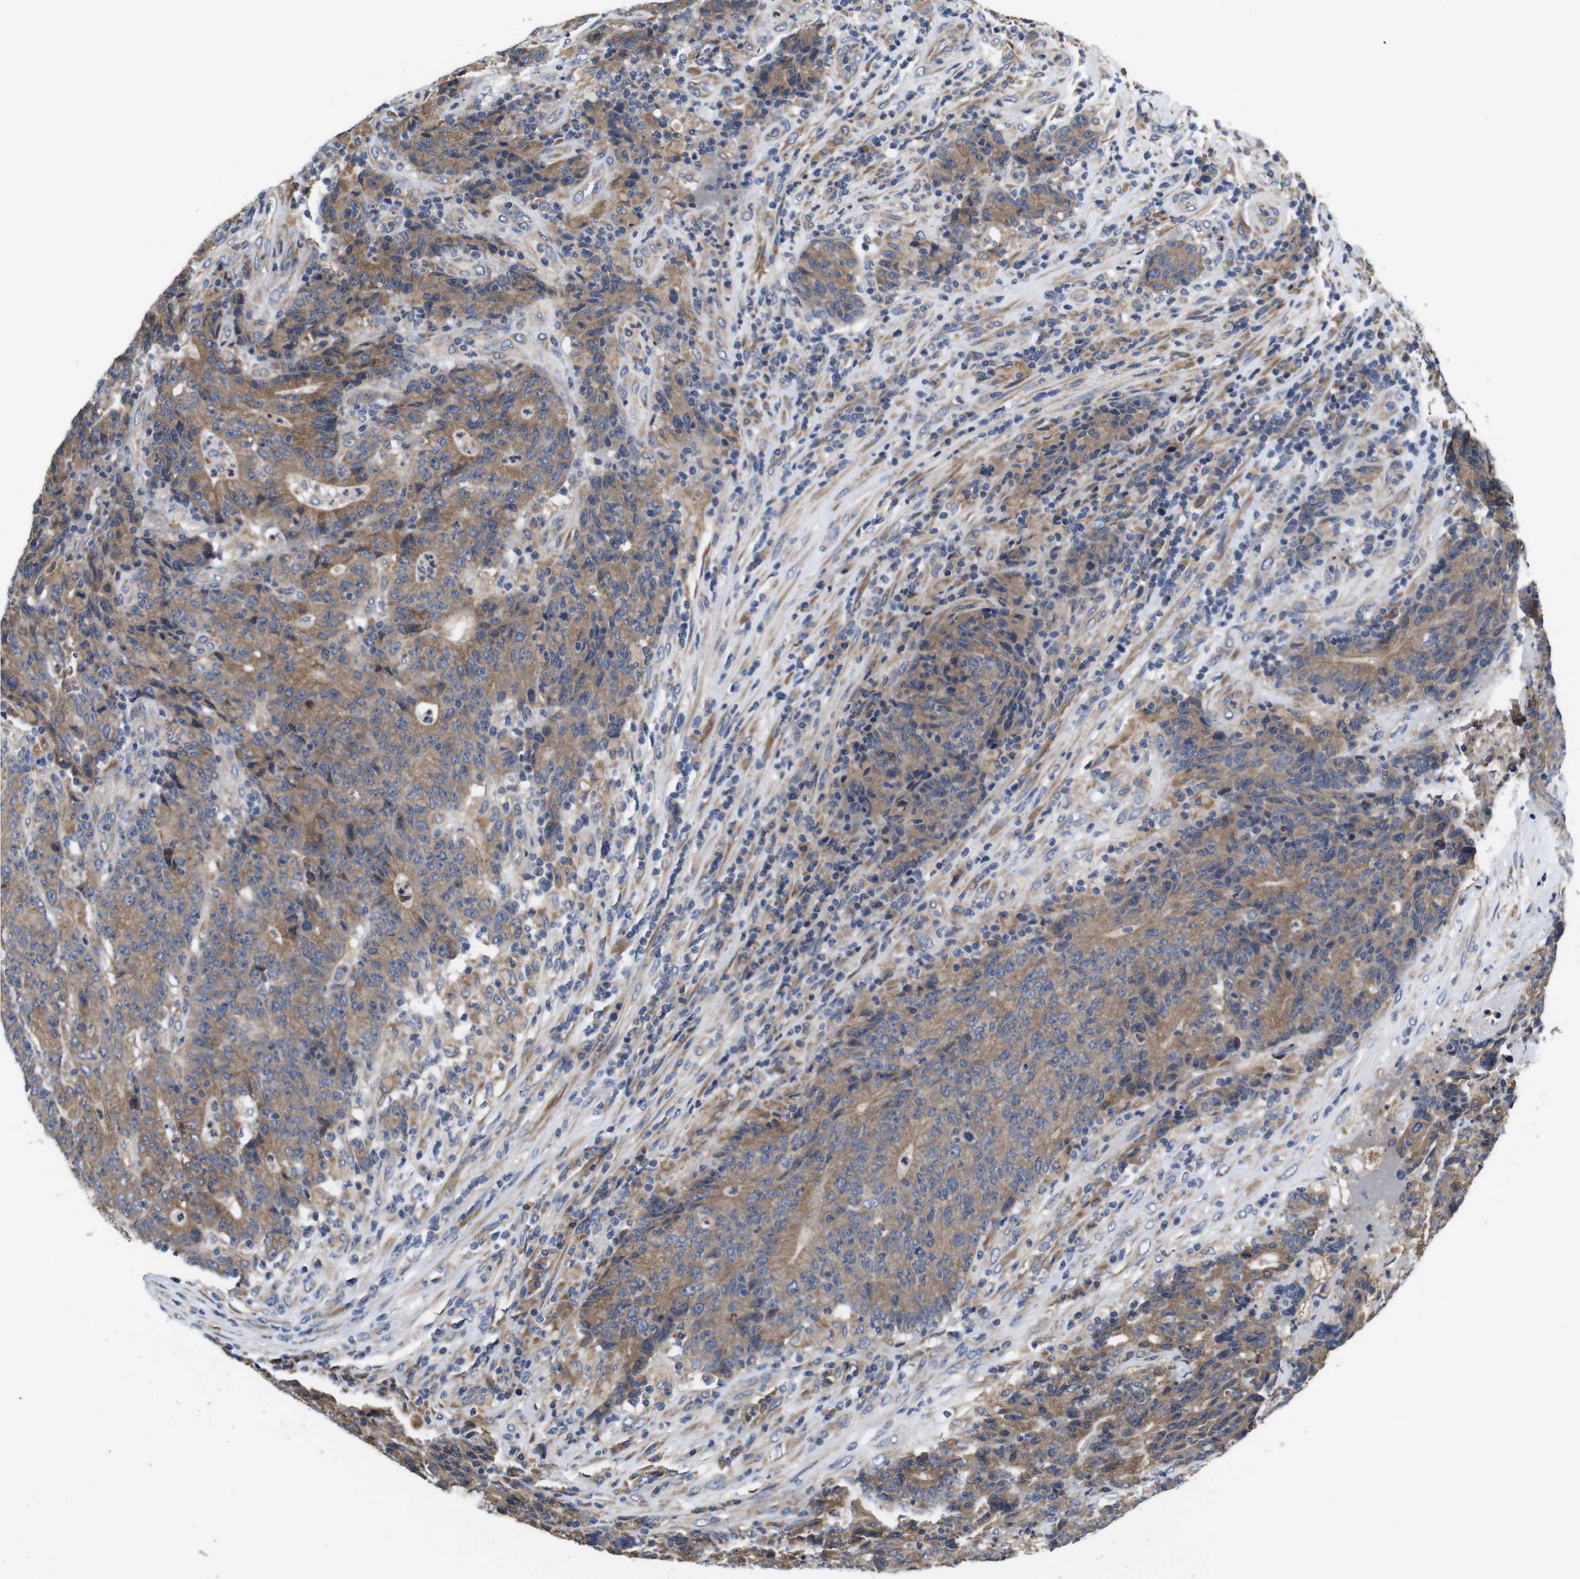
{"staining": {"intensity": "moderate", "quantity": ">75%", "location": "cytoplasmic/membranous"}, "tissue": "colorectal cancer", "cell_type": "Tumor cells", "image_type": "cancer", "snomed": [{"axis": "morphology", "description": "Normal tissue, NOS"}, {"axis": "morphology", "description": "Adenocarcinoma, NOS"}, {"axis": "topography", "description": "Colon"}], "caption": "High-power microscopy captured an immunohistochemistry image of colorectal cancer, revealing moderate cytoplasmic/membranous expression in about >75% of tumor cells. (DAB (3,3'-diaminobenzidine) IHC with brightfield microscopy, high magnification).", "gene": "MARCHF7", "patient": {"sex": "female", "age": 75}}